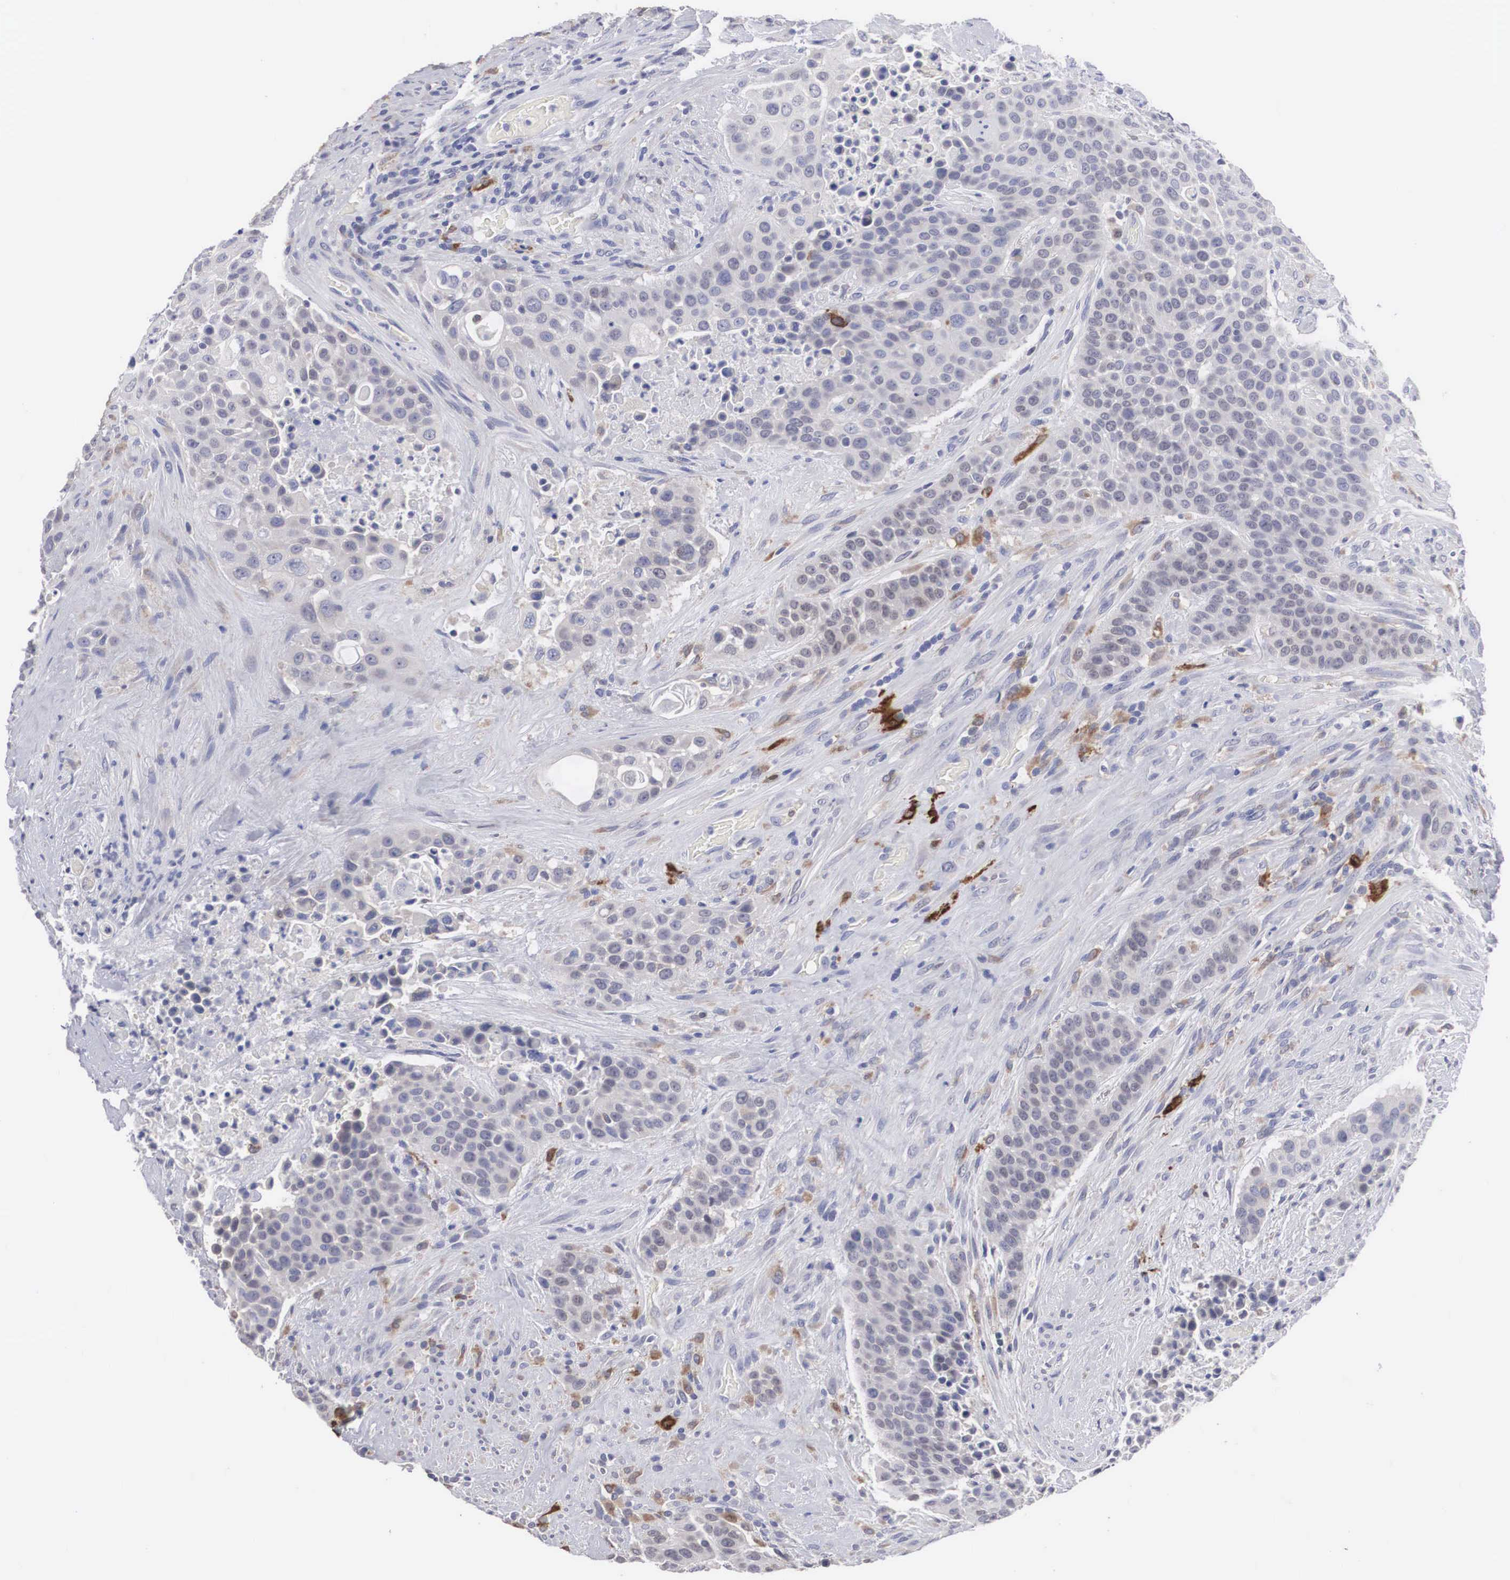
{"staining": {"intensity": "weak", "quantity": "<25%", "location": "cytoplasmic/membranous"}, "tissue": "urothelial cancer", "cell_type": "Tumor cells", "image_type": "cancer", "snomed": [{"axis": "morphology", "description": "Urothelial carcinoma, High grade"}, {"axis": "topography", "description": "Urinary bladder"}], "caption": "Tumor cells are negative for protein expression in human urothelial cancer. The staining was performed using DAB to visualize the protein expression in brown, while the nuclei were stained in blue with hematoxylin (Magnification: 20x).", "gene": "HMOX1", "patient": {"sex": "male", "age": 74}}